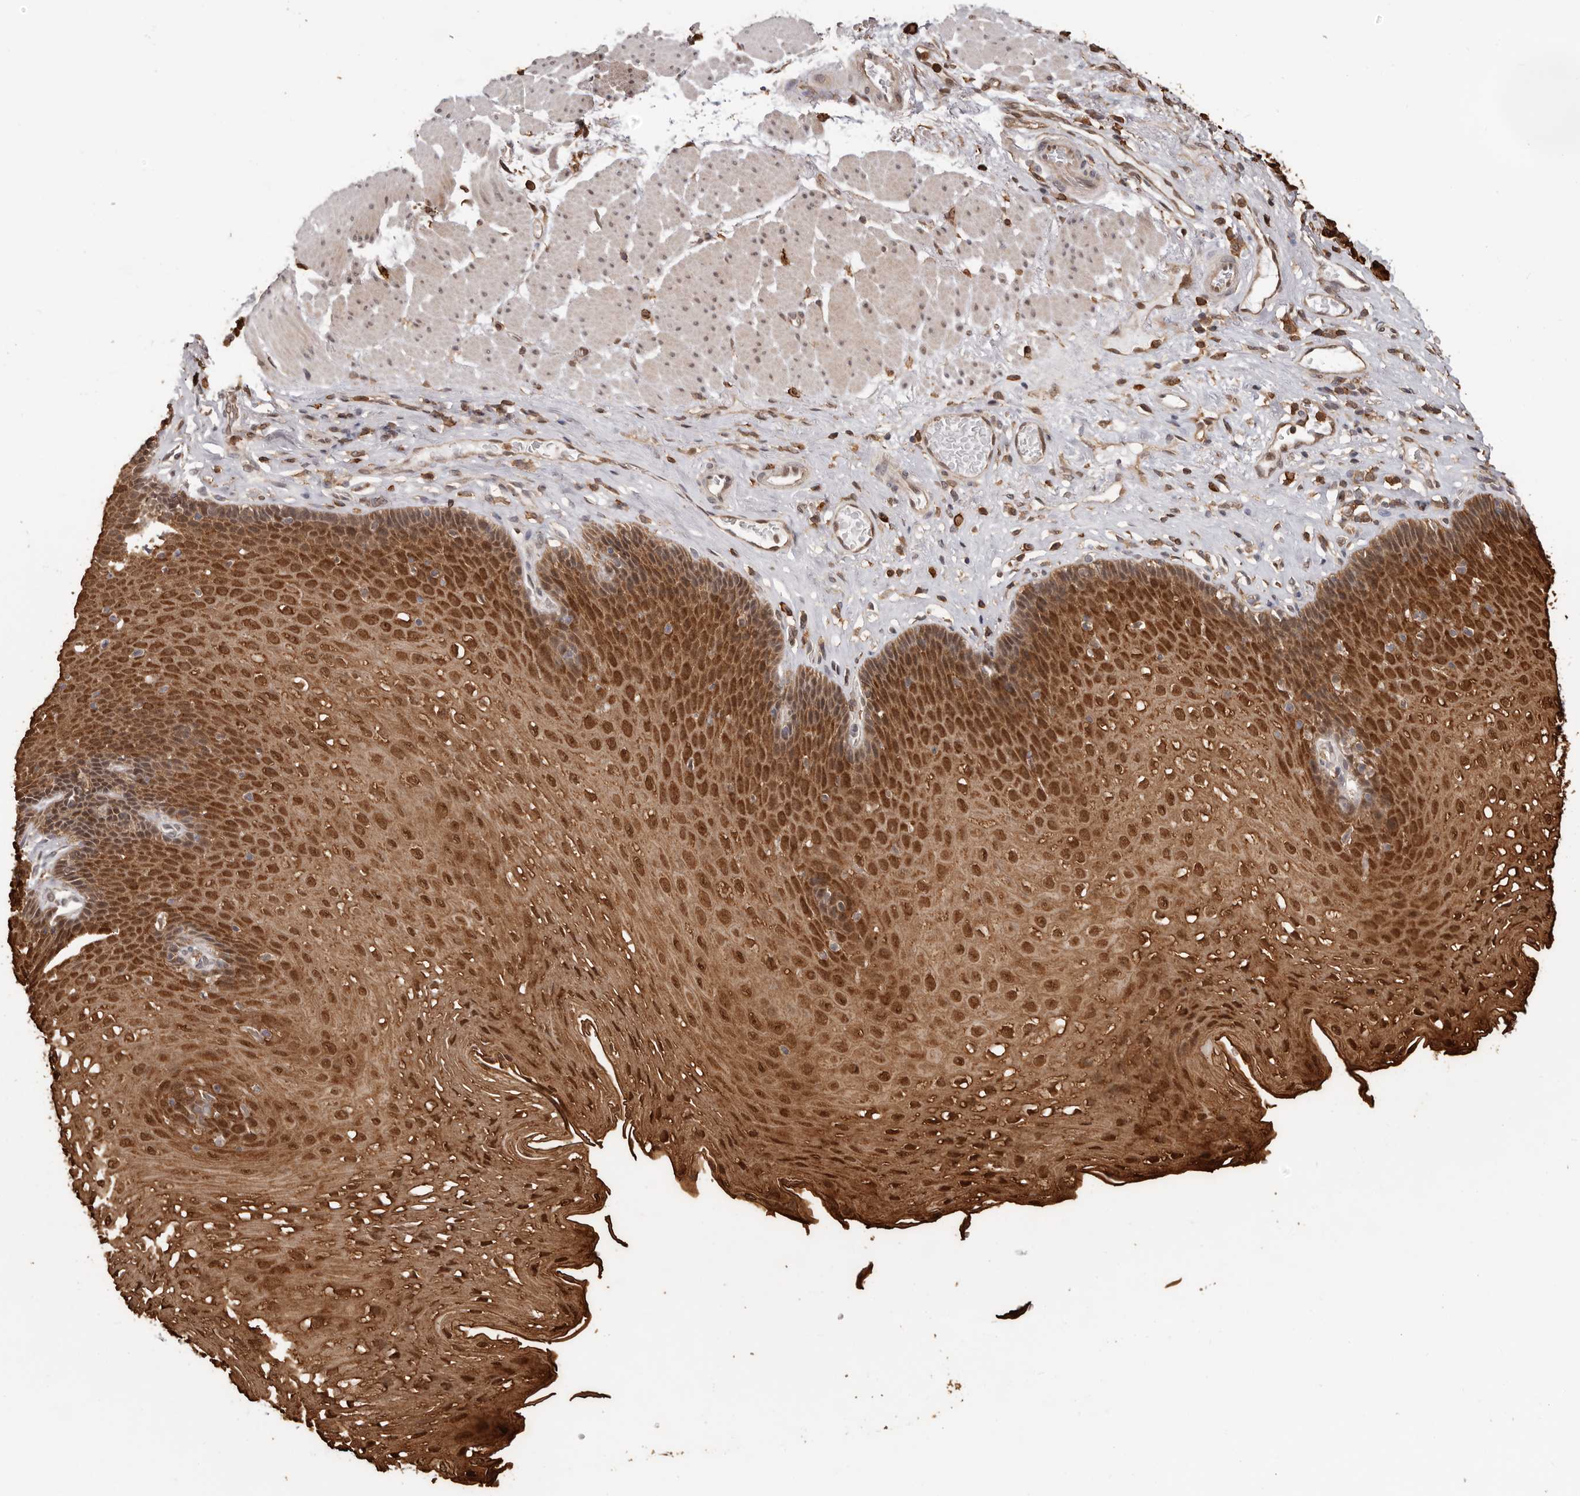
{"staining": {"intensity": "strong", "quantity": ">75%", "location": "cytoplasmic/membranous,nuclear"}, "tissue": "esophagus", "cell_type": "Squamous epithelial cells", "image_type": "normal", "snomed": [{"axis": "morphology", "description": "Normal tissue, NOS"}, {"axis": "topography", "description": "Esophagus"}], "caption": "IHC (DAB) staining of benign human esophagus displays strong cytoplasmic/membranous,nuclear protein staining in approximately >75% of squamous epithelial cells. The staining was performed using DAB (3,3'-diaminobenzidine), with brown indicating positive protein expression. Nuclei are stained blue with hematoxylin.", "gene": "PRR12", "patient": {"sex": "female", "age": 66}}